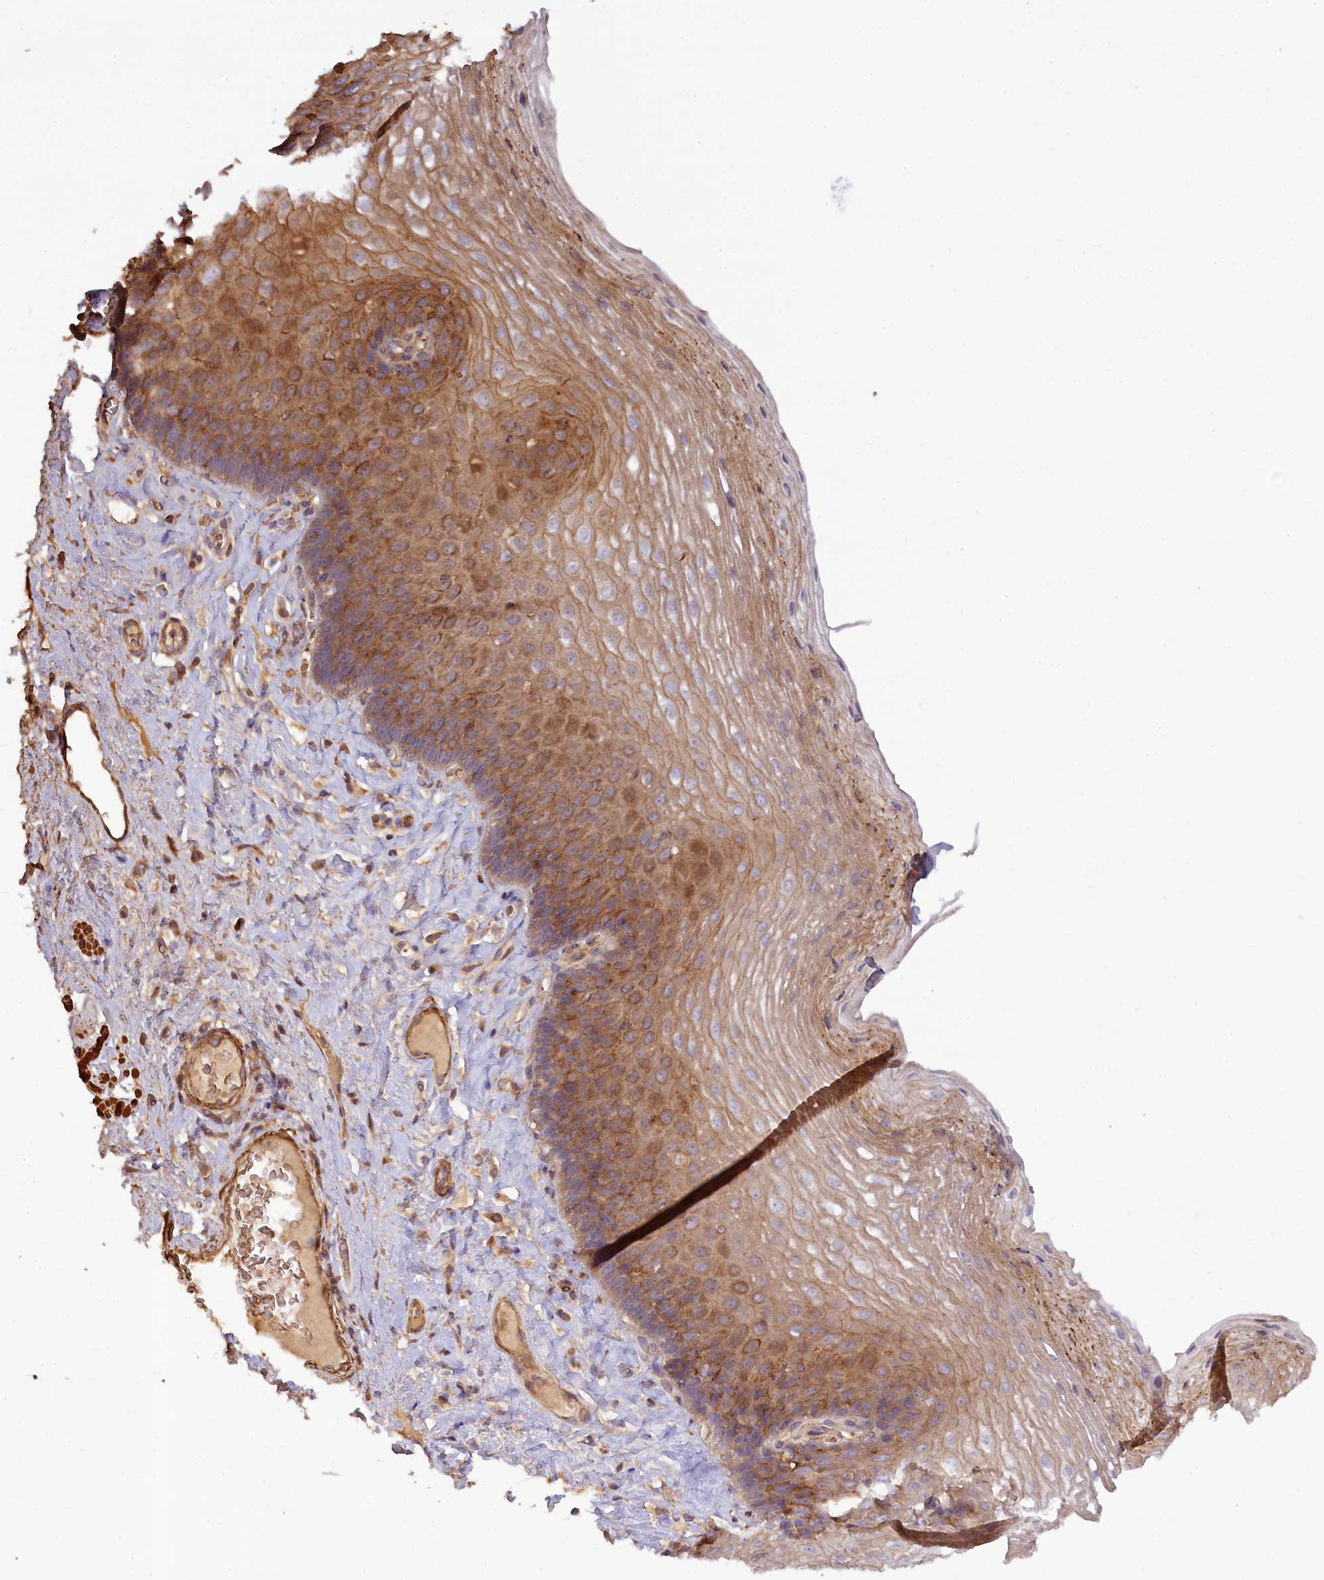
{"staining": {"intensity": "moderate", "quantity": "25%-75%", "location": "cytoplasmic/membranous"}, "tissue": "esophagus", "cell_type": "Squamous epithelial cells", "image_type": "normal", "snomed": [{"axis": "morphology", "description": "Normal tissue, NOS"}, {"axis": "topography", "description": "Esophagus"}], "caption": "Protein staining of normal esophagus demonstrates moderate cytoplasmic/membranous expression in approximately 25%-75% of squamous epithelial cells.", "gene": "FUZ", "patient": {"sex": "female", "age": 66}}